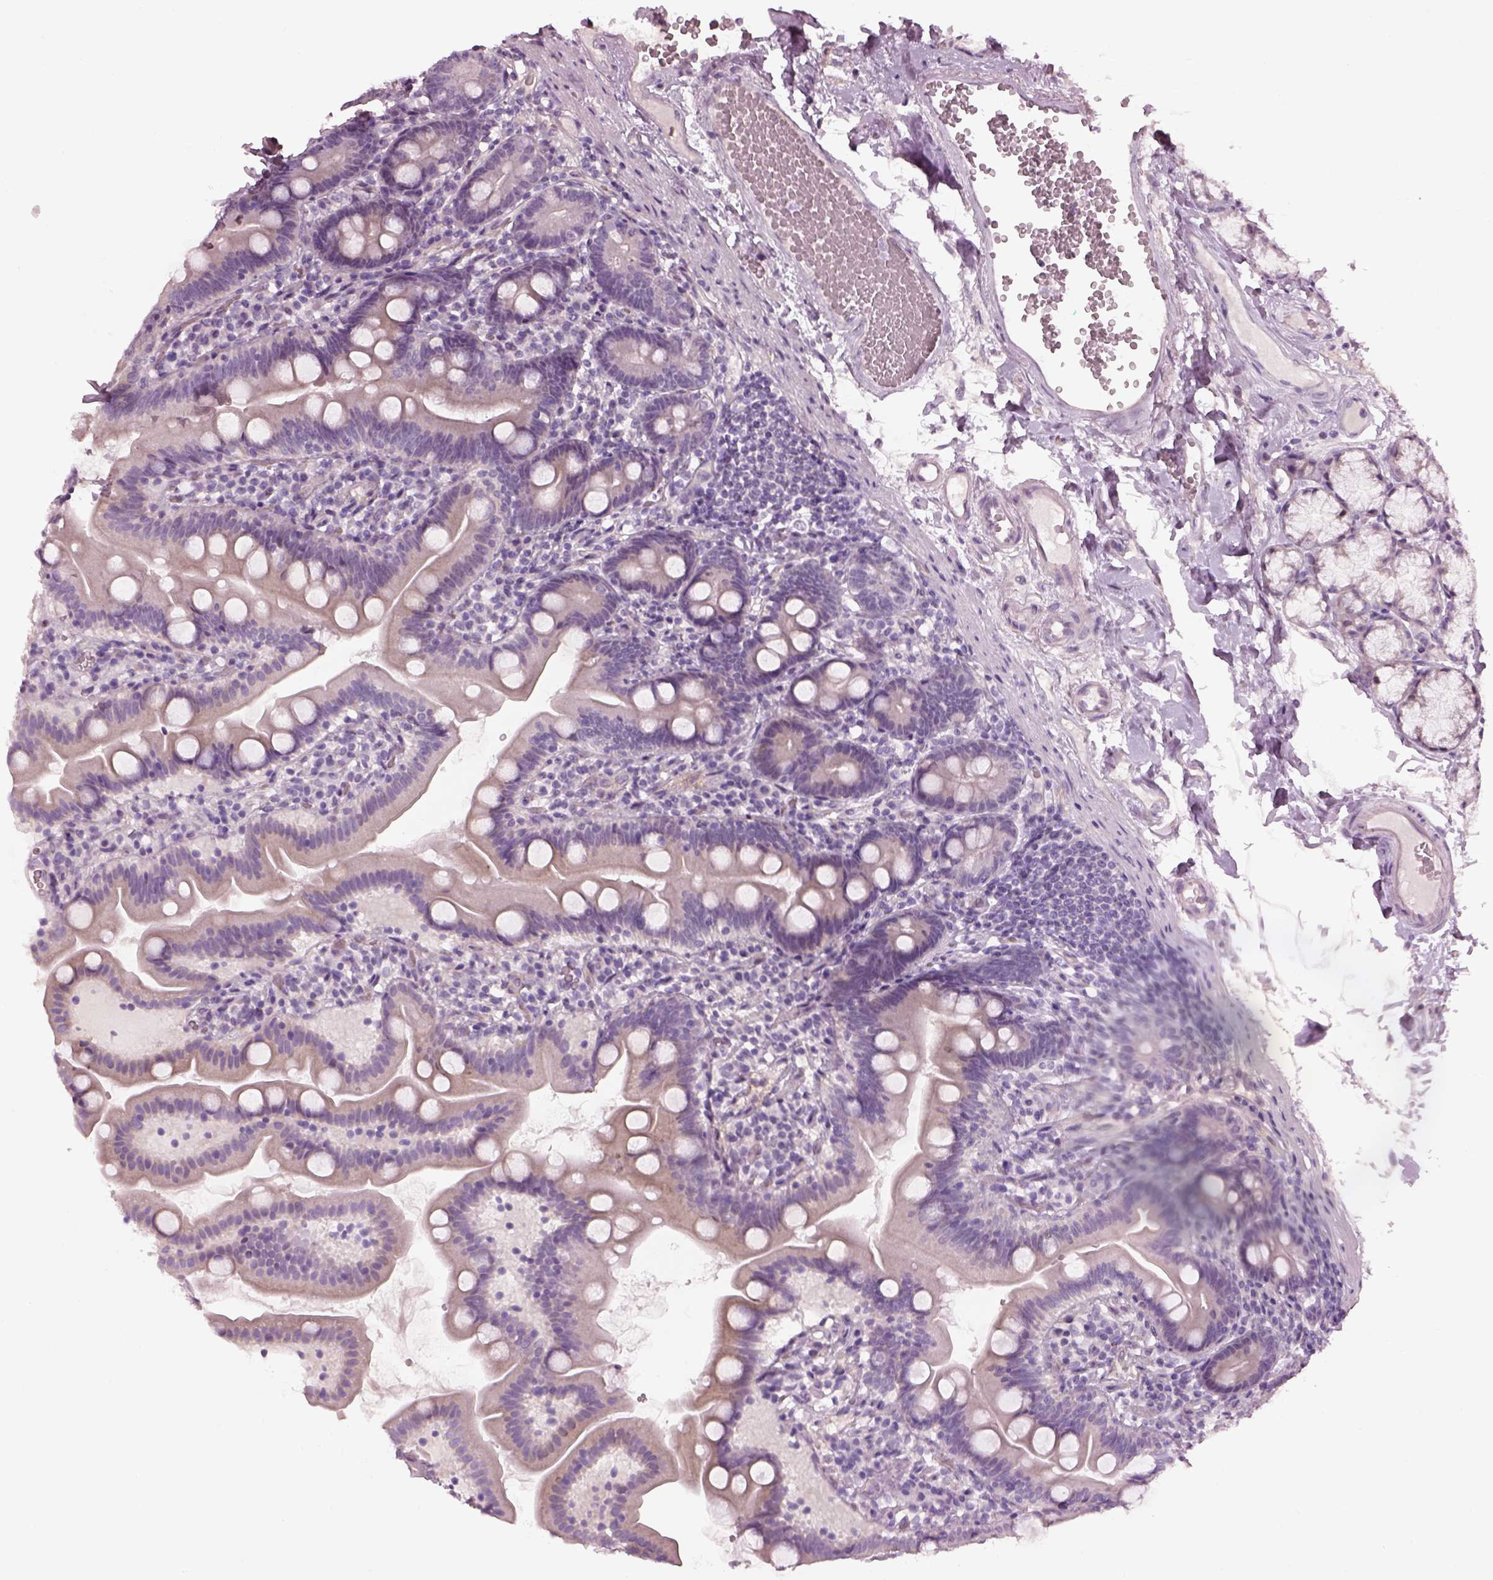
{"staining": {"intensity": "weak", "quantity": "<25%", "location": "cytoplasmic/membranous"}, "tissue": "duodenum", "cell_type": "Glandular cells", "image_type": "normal", "snomed": [{"axis": "morphology", "description": "Normal tissue, NOS"}, {"axis": "topography", "description": "Duodenum"}], "caption": "Glandular cells are negative for protein expression in normal human duodenum.", "gene": "CACNG4", "patient": {"sex": "female", "age": 67}}